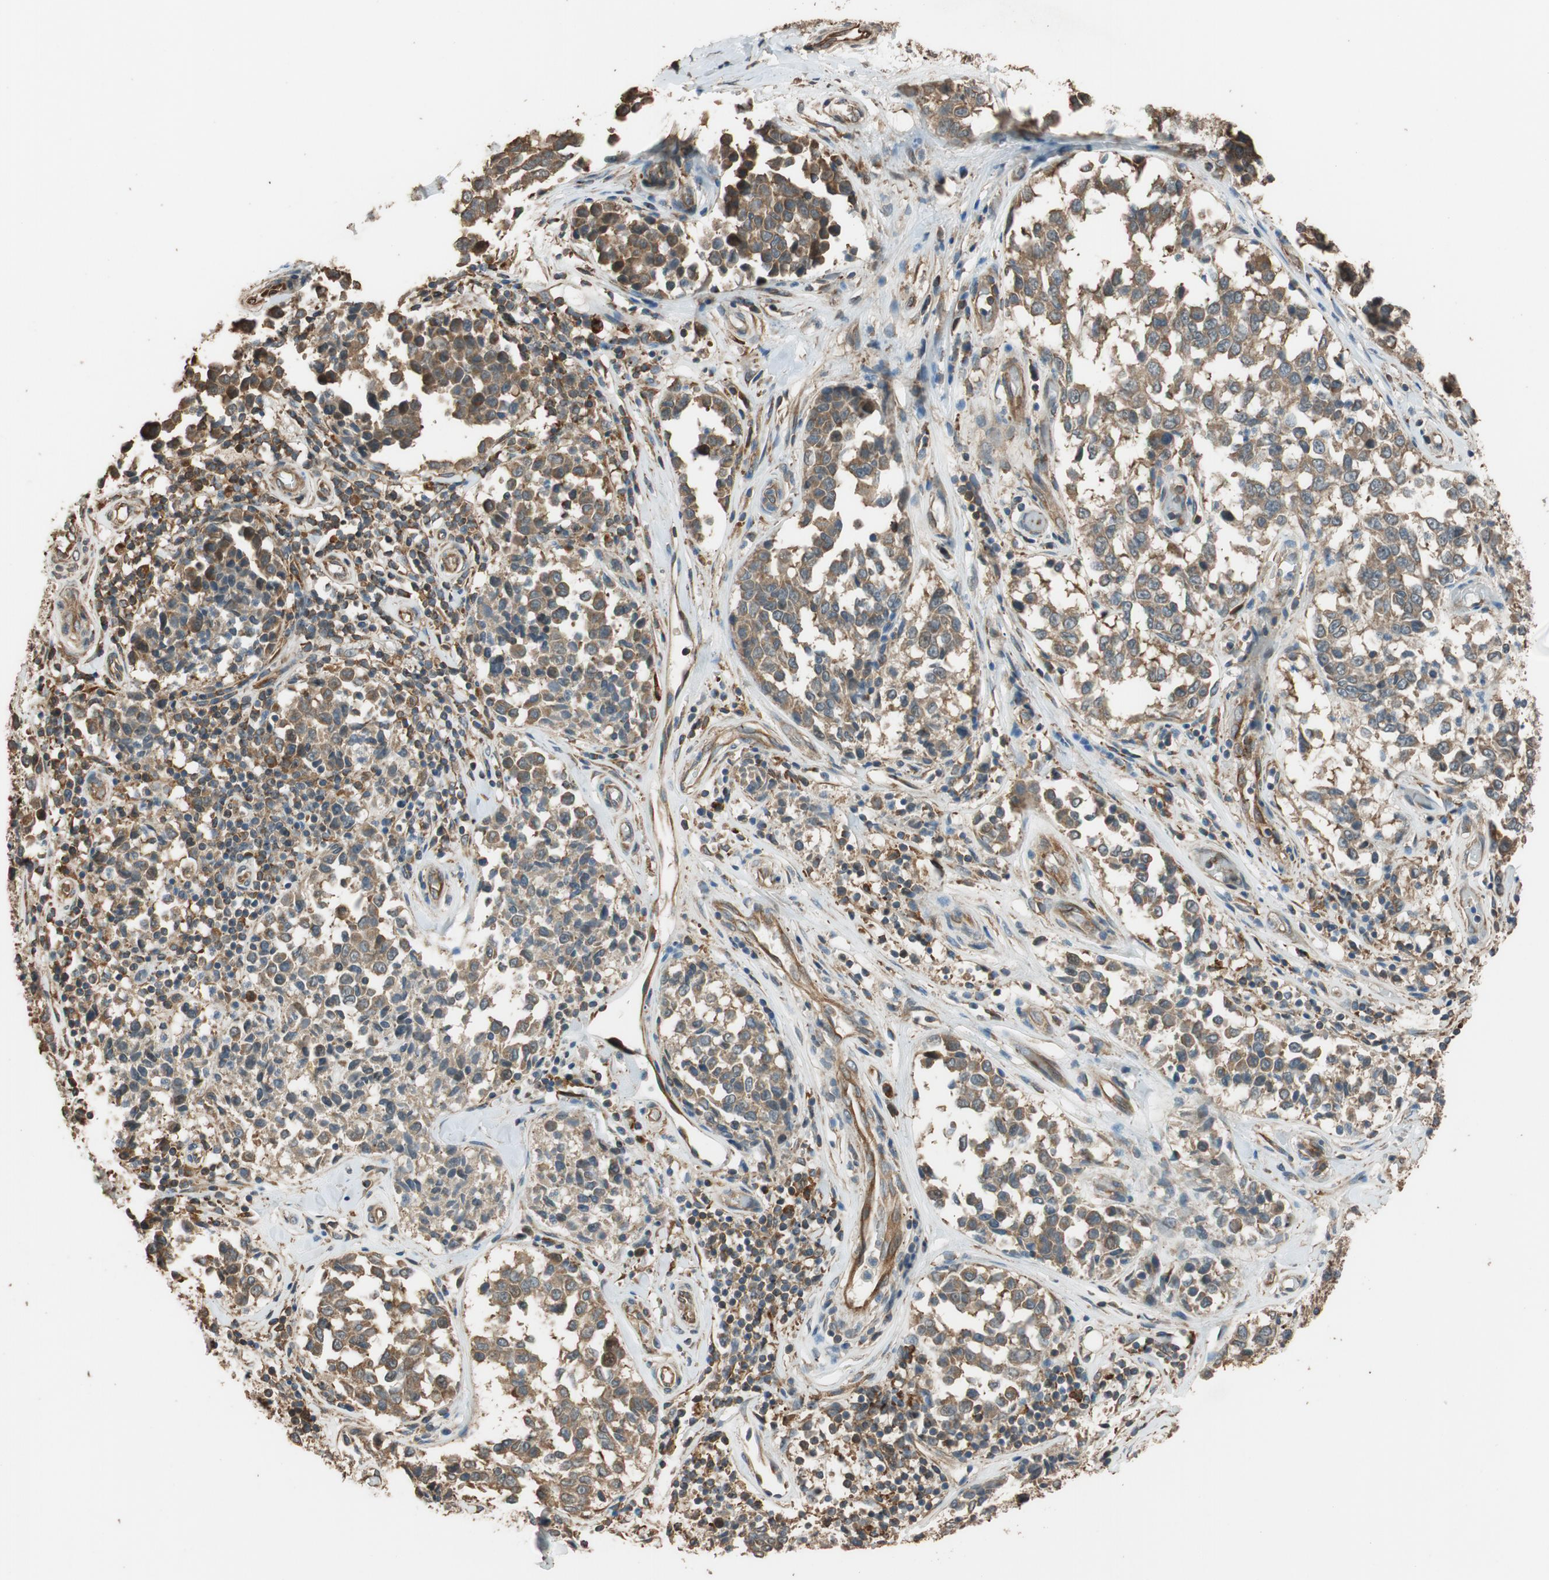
{"staining": {"intensity": "moderate", "quantity": ">75%", "location": "cytoplasmic/membranous"}, "tissue": "melanoma", "cell_type": "Tumor cells", "image_type": "cancer", "snomed": [{"axis": "morphology", "description": "Malignant melanoma, NOS"}, {"axis": "topography", "description": "Skin"}], "caption": "Immunohistochemistry staining of melanoma, which demonstrates medium levels of moderate cytoplasmic/membranous expression in about >75% of tumor cells indicating moderate cytoplasmic/membranous protein positivity. The staining was performed using DAB (3,3'-diaminobenzidine) (brown) for protein detection and nuclei were counterstained in hematoxylin (blue).", "gene": "MST1R", "patient": {"sex": "female", "age": 64}}